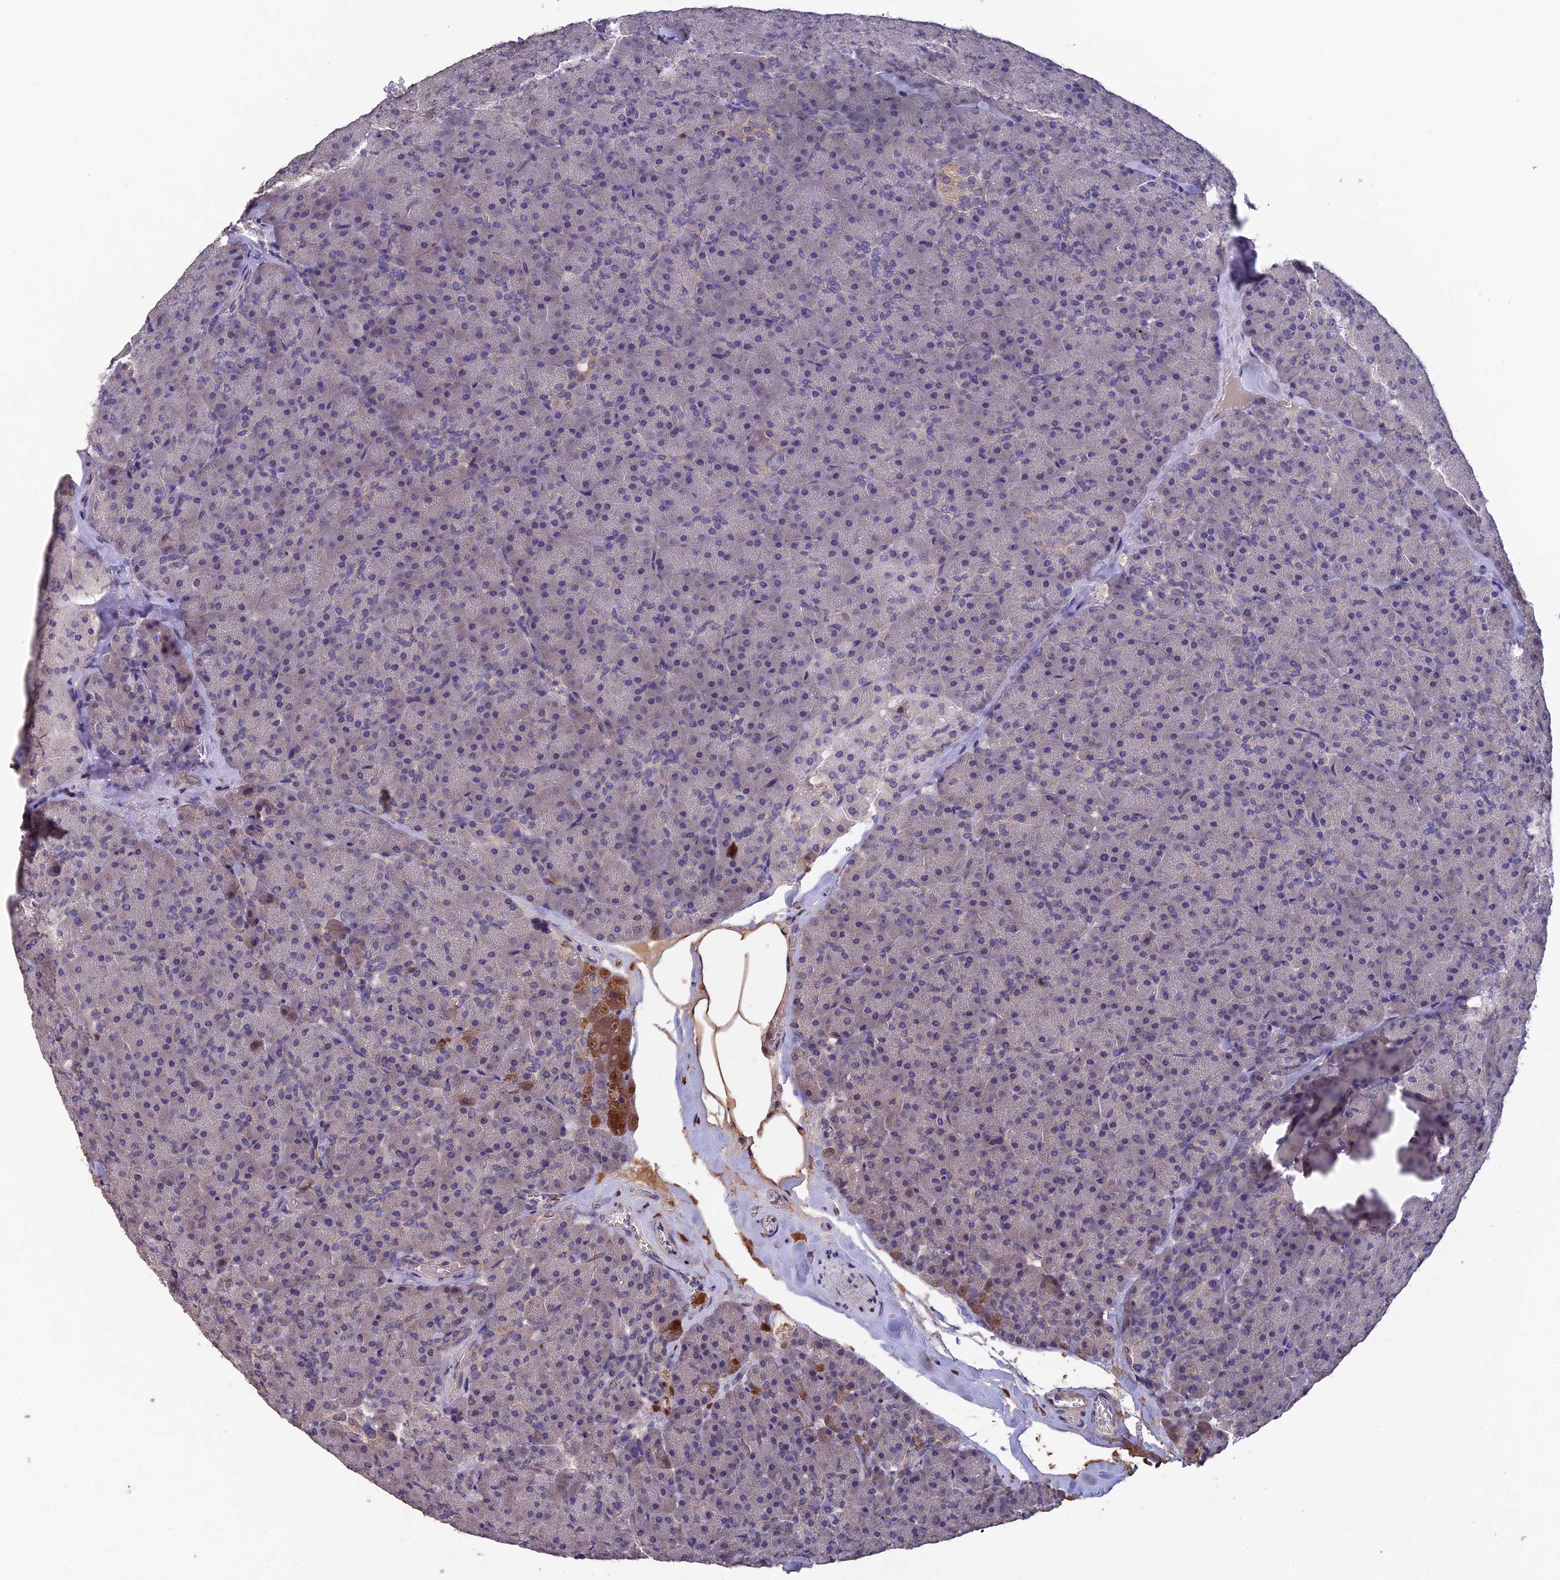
{"staining": {"intensity": "moderate", "quantity": "<25%", "location": "cytoplasmic/membranous"}, "tissue": "pancreas", "cell_type": "Exocrine glandular cells", "image_type": "normal", "snomed": [{"axis": "morphology", "description": "Normal tissue, NOS"}, {"axis": "topography", "description": "Pancreas"}], "caption": "Brown immunohistochemical staining in normal human pancreas reveals moderate cytoplasmic/membranous positivity in about <25% of exocrine glandular cells.", "gene": "SLC39A13", "patient": {"sex": "male", "age": 36}}